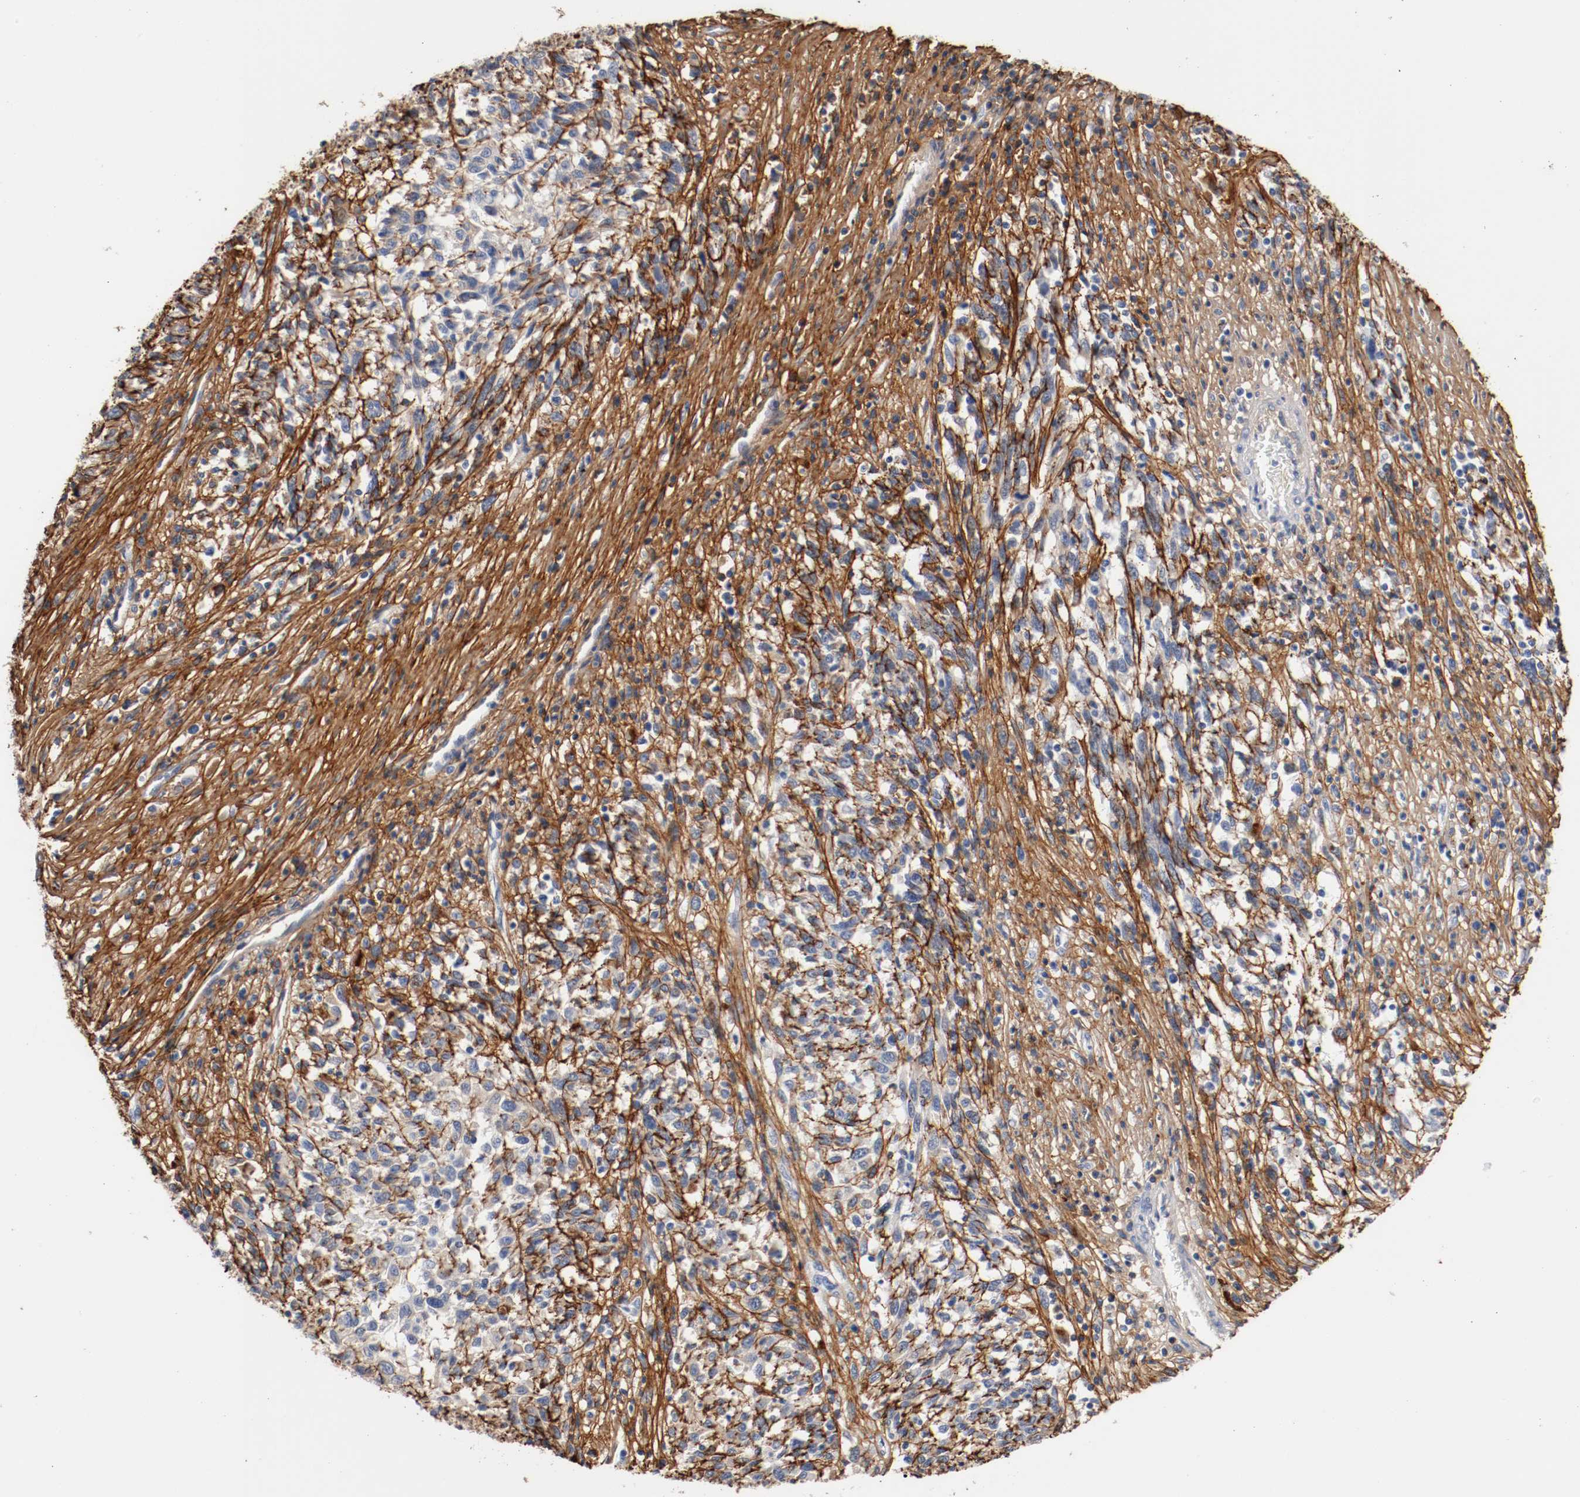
{"staining": {"intensity": "weak", "quantity": "<25%", "location": "cytoplasmic/membranous"}, "tissue": "melanoma", "cell_type": "Tumor cells", "image_type": "cancer", "snomed": [{"axis": "morphology", "description": "Malignant melanoma, Metastatic site"}, {"axis": "topography", "description": "Lymph node"}], "caption": "This is an immunohistochemistry histopathology image of human melanoma. There is no positivity in tumor cells.", "gene": "TNC", "patient": {"sex": "male", "age": 61}}